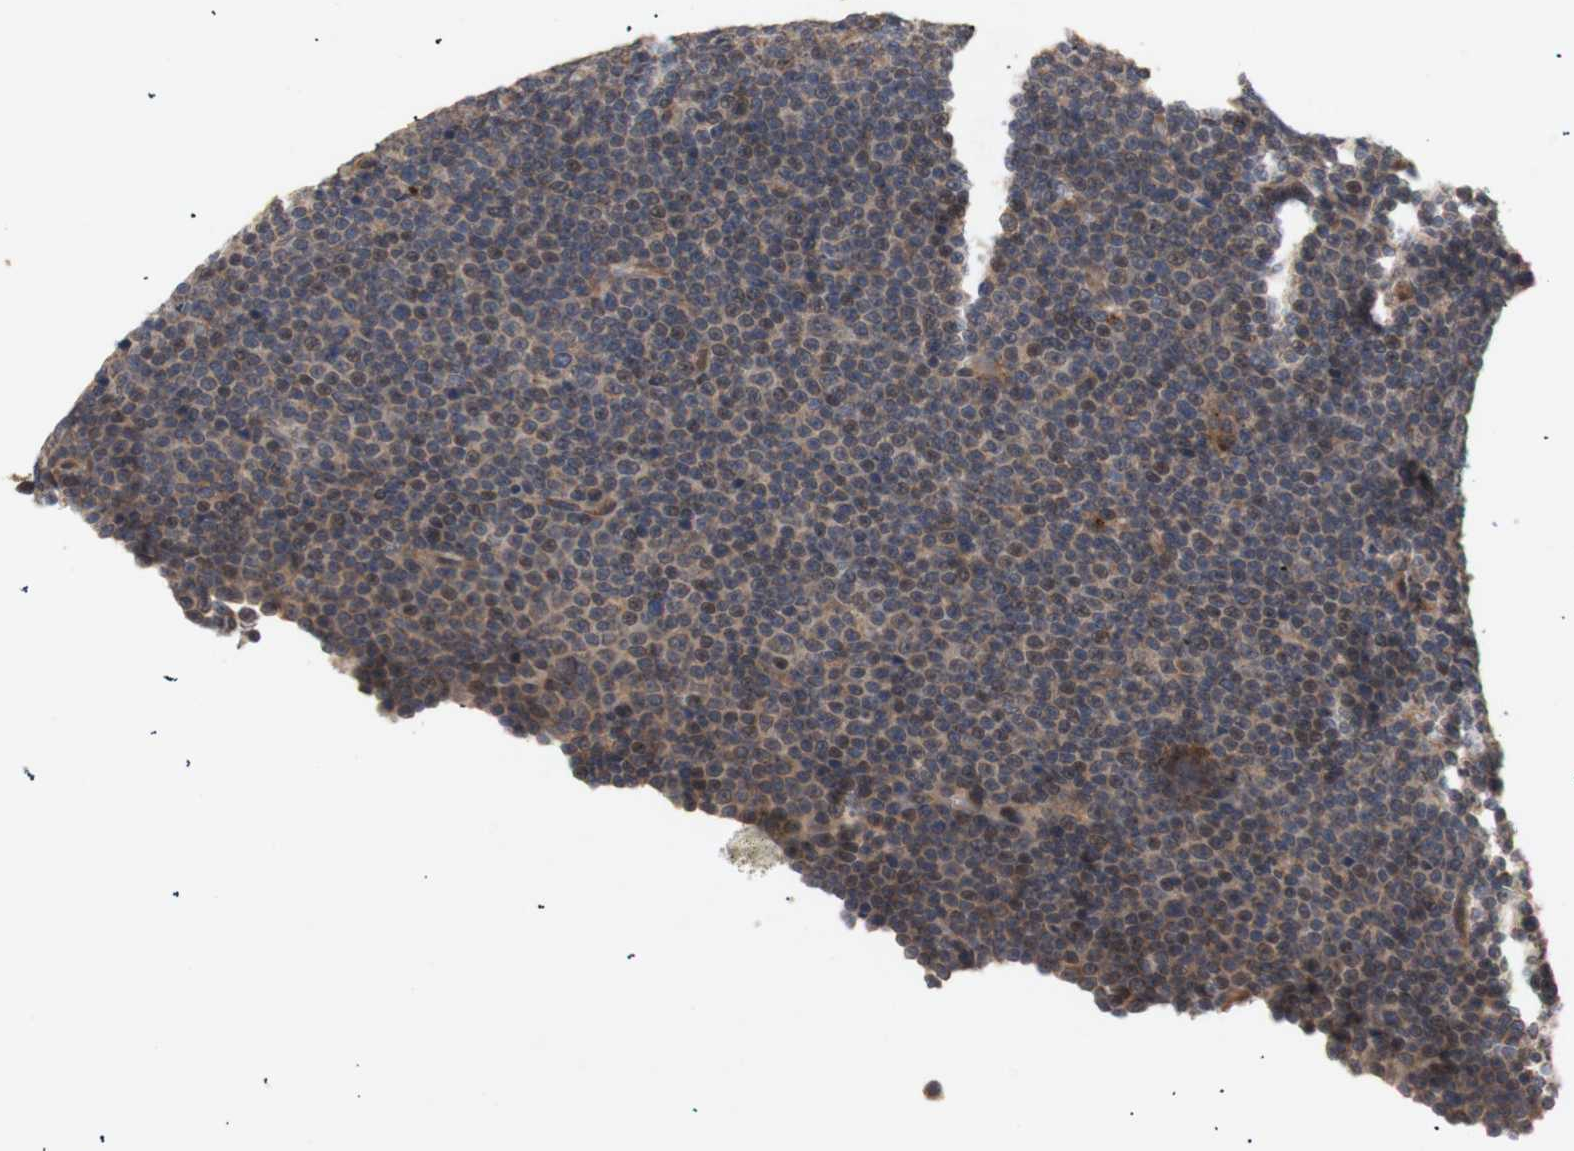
{"staining": {"intensity": "moderate", "quantity": "25%-75%", "location": "cytoplasmic/membranous"}, "tissue": "lymphoma", "cell_type": "Tumor cells", "image_type": "cancer", "snomed": [{"axis": "morphology", "description": "Malignant lymphoma, non-Hodgkin's type, Low grade"}, {"axis": "topography", "description": "Lymph node"}], "caption": "Protein analysis of lymphoma tissue exhibits moderate cytoplasmic/membranous expression in approximately 25%-75% of tumor cells.", "gene": "PKN1", "patient": {"sex": "female", "age": 67}}